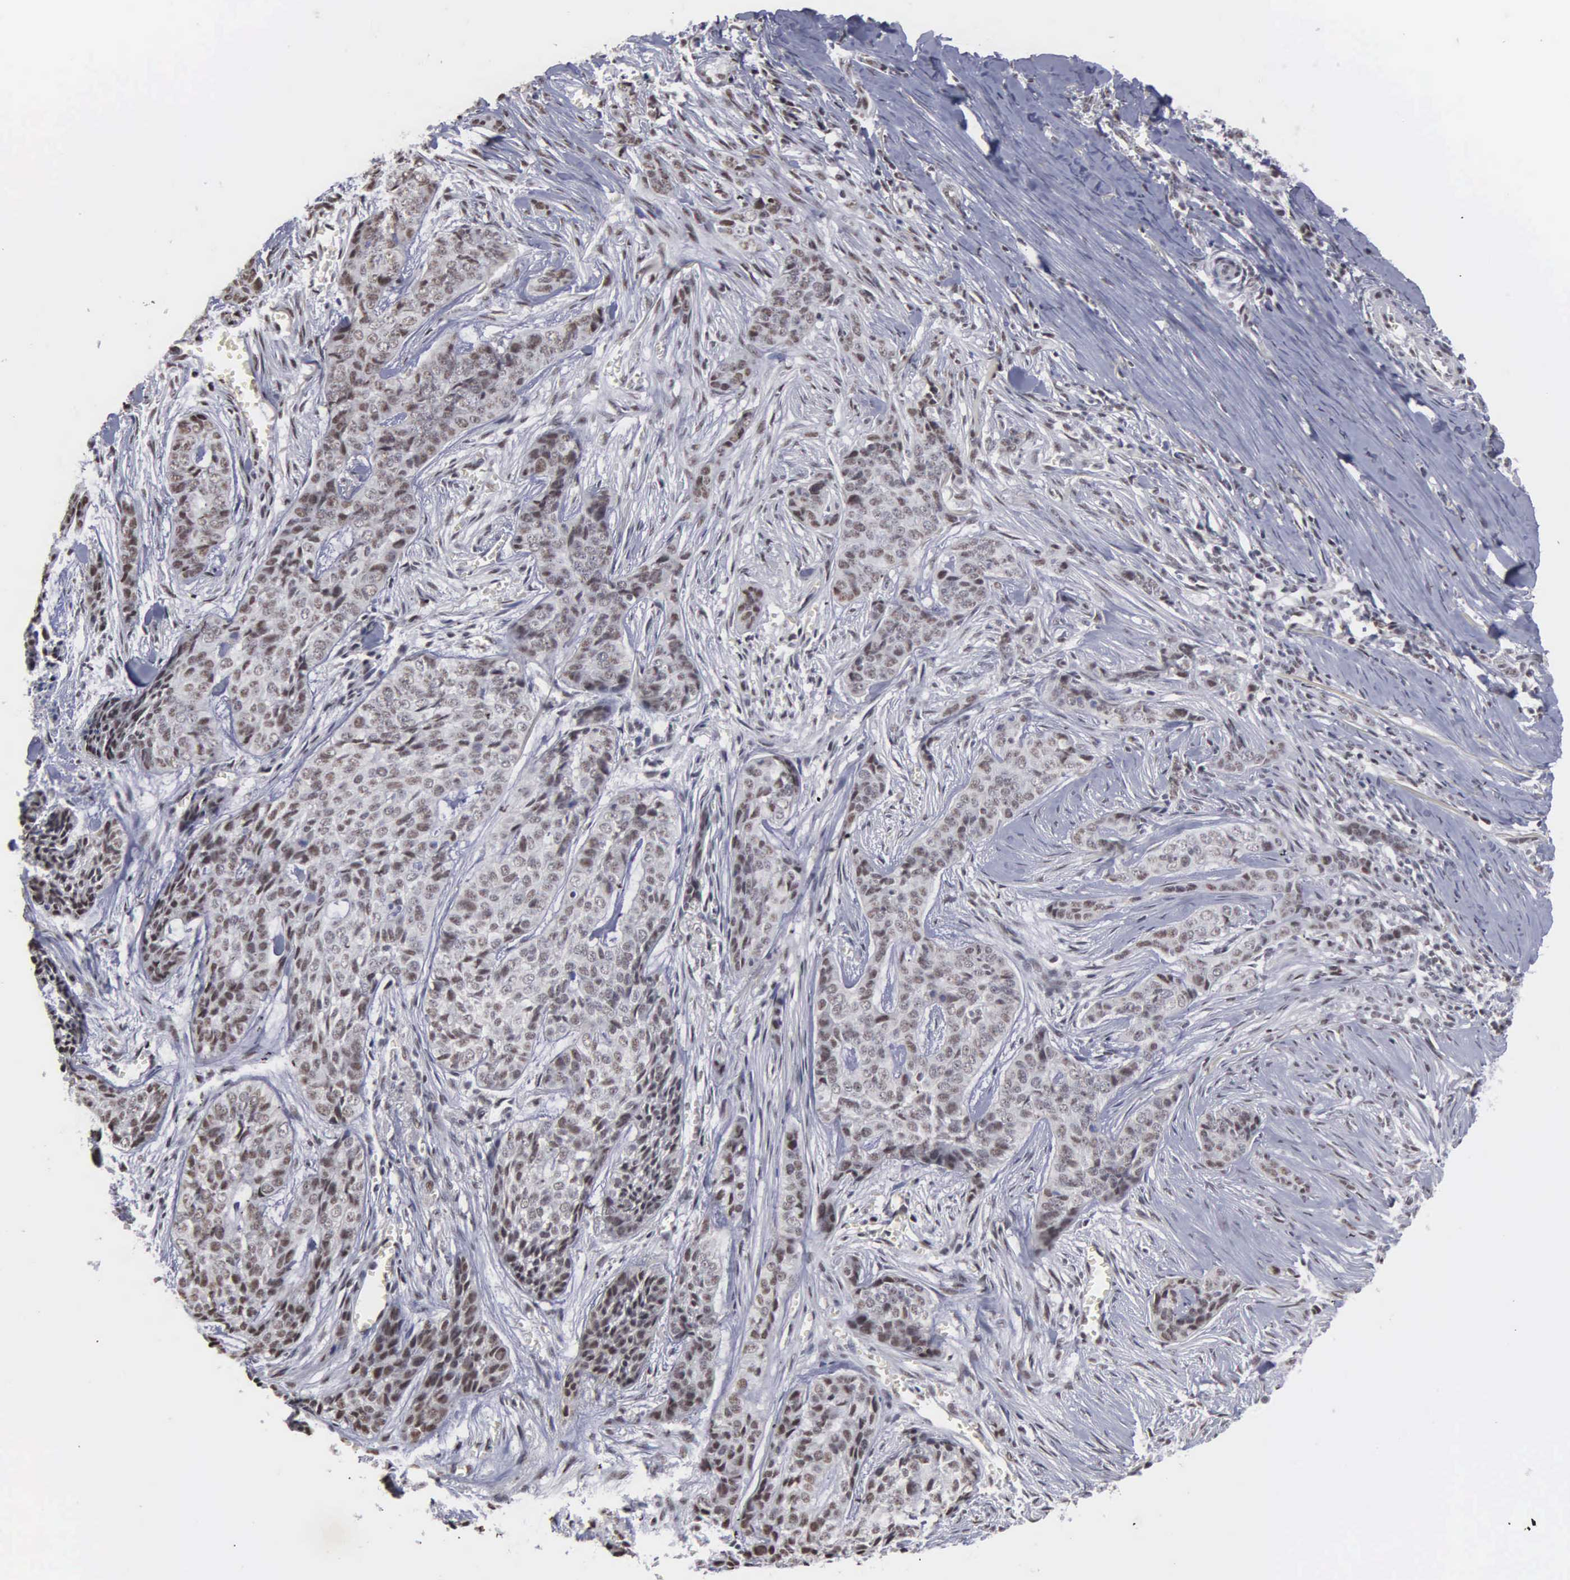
{"staining": {"intensity": "weak", "quantity": ">75%", "location": "nuclear"}, "tissue": "skin cancer", "cell_type": "Tumor cells", "image_type": "cancer", "snomed": [{"axis": "morphology", "description": "Normal tissue, NOS"}, {"axis": "morphology", "description": "Basal cell carcinoma"}, {"axis": "topography", "description": "Skin"}], "caption": "A low amount of weak nuclear expression is appreciated in about >75% of tumor cells in skin cancer (basal cell carcinoma) tissue.", "gene": "KIAA0586", "patient": {"sex": "female", "age": 65}}